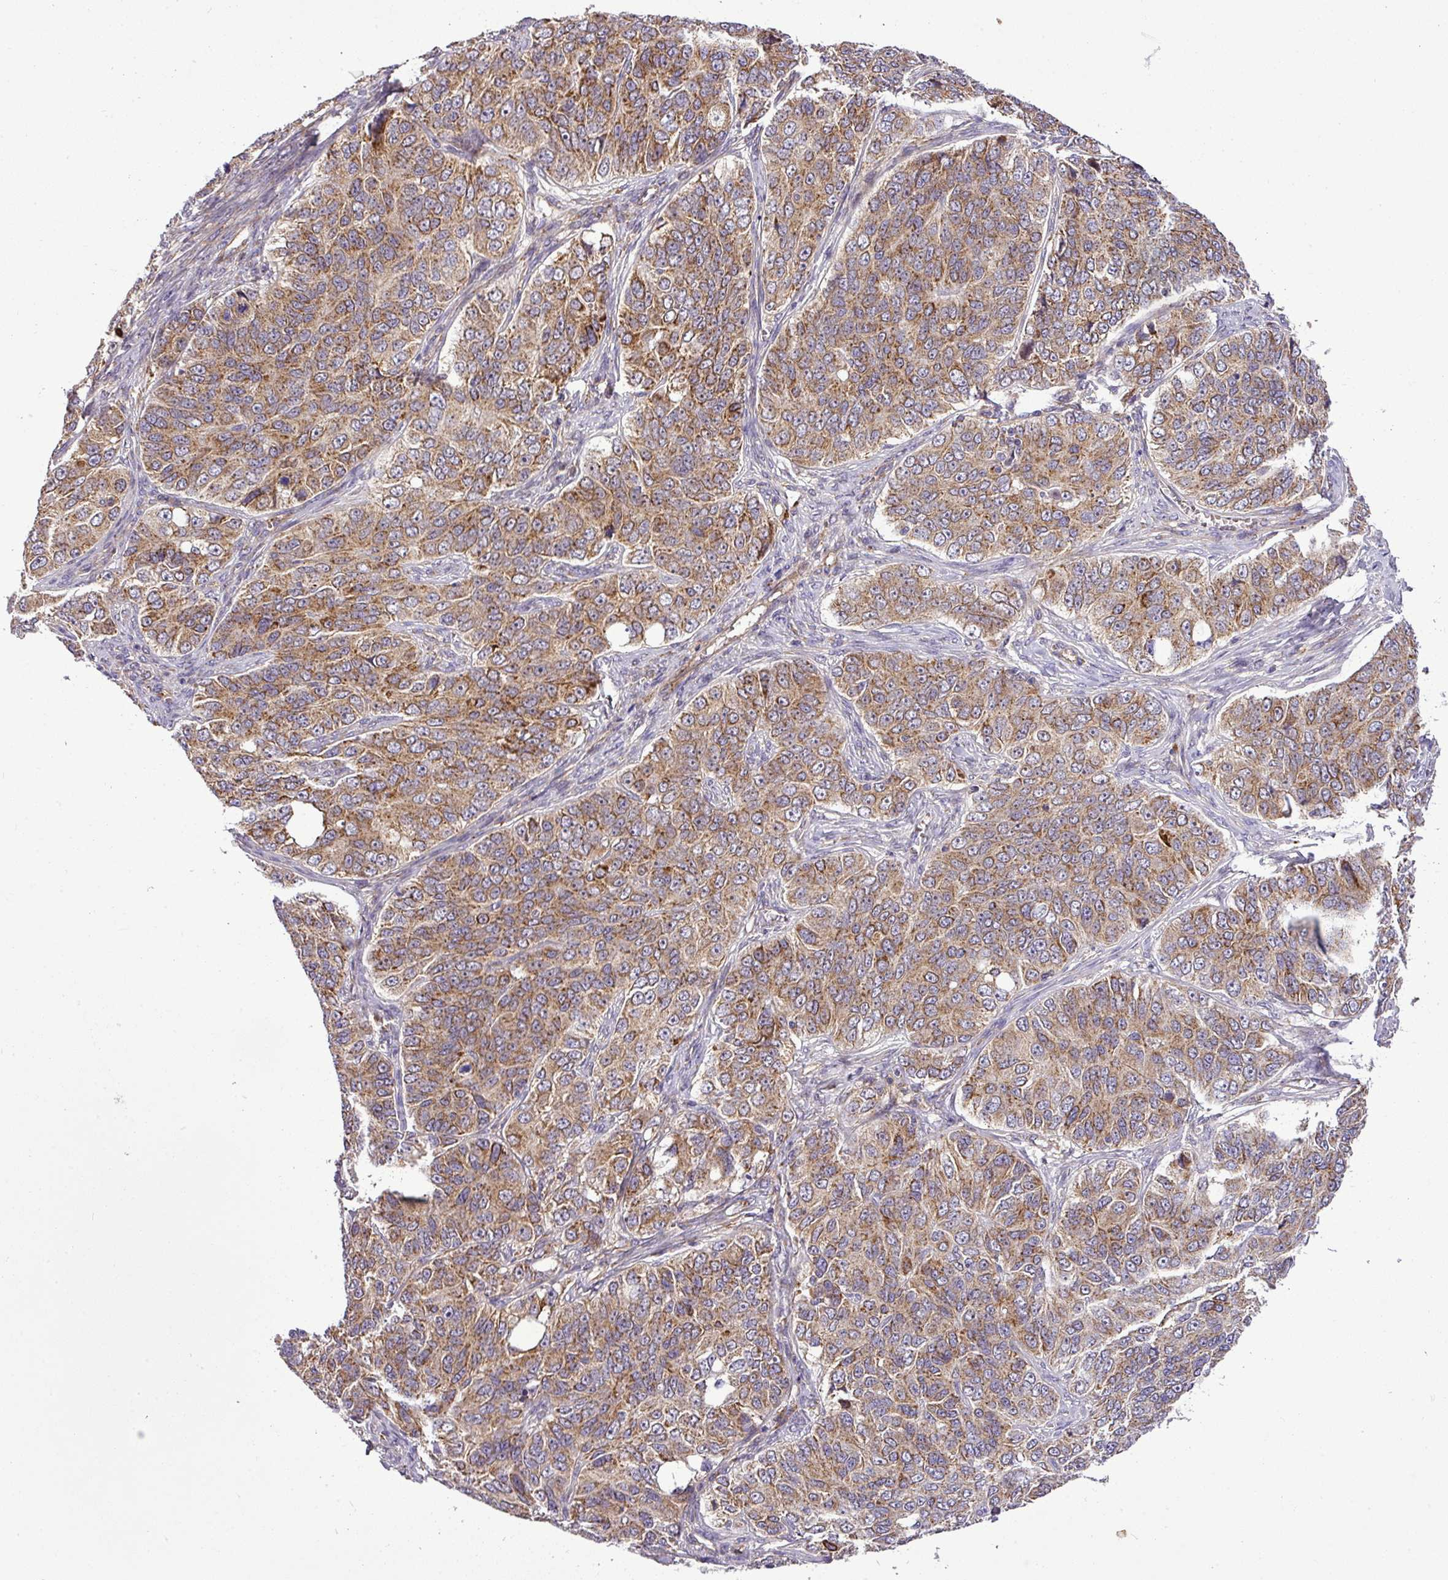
{"staining": {"intensity": "moderate", "quantity": ">75%", "location": "cytoplasmic/membranous"}, "tissue": "ovarian cancer", "cell_type": "Tumor cells", "image_type": "cancer", "snomed": [{"axis": "morphology", "description": "Carcinoma, endometroid"}, {"axis": "topography", "description": "Ovary"}], "caption": "This is a micrograph of immunohistochemistry staining of ovarian cancer, which shows moderate expression in the cytoplasmic/membranous of tumor cells.", "gene": "ZNF513", "patient": {"sex": "female", "age": 51}}